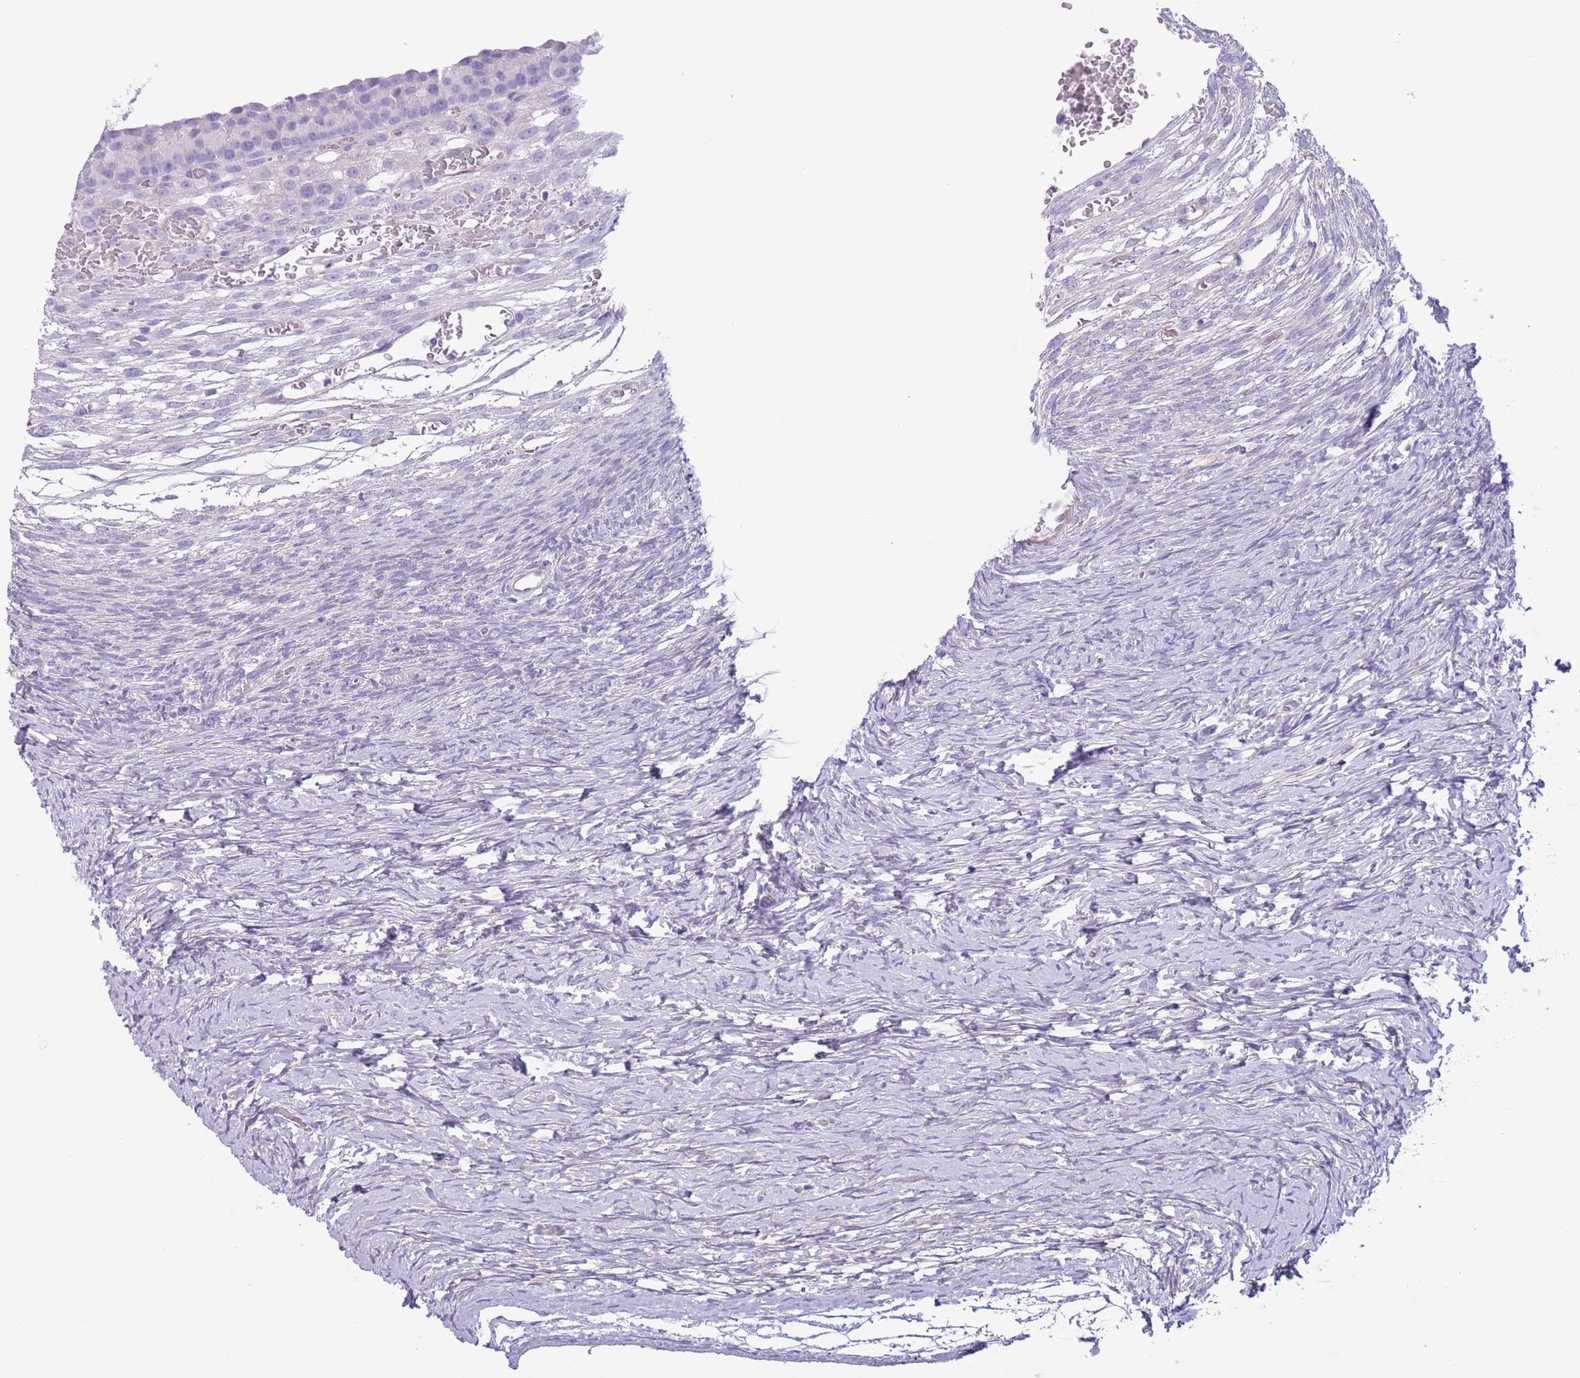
{"staining": {"intensity": "negative", "quantity": "none", "location": "none"}, "tissue": "ovary", "cell_type": "Follicle cells", "image_type": "normal", "snomed": [{"axis": "morphology", "description": "Normal tissue, NOS"}, {"axis": "topography", "description": "Ovary"}], "caption": "Immunohistochemistry (IHC) histopathology image of normal ovary stained for a protein (brown), which reveals no expression in follicle cells.", "gene": "RBP3", "patient": {"sex": "female", "age": 39}}